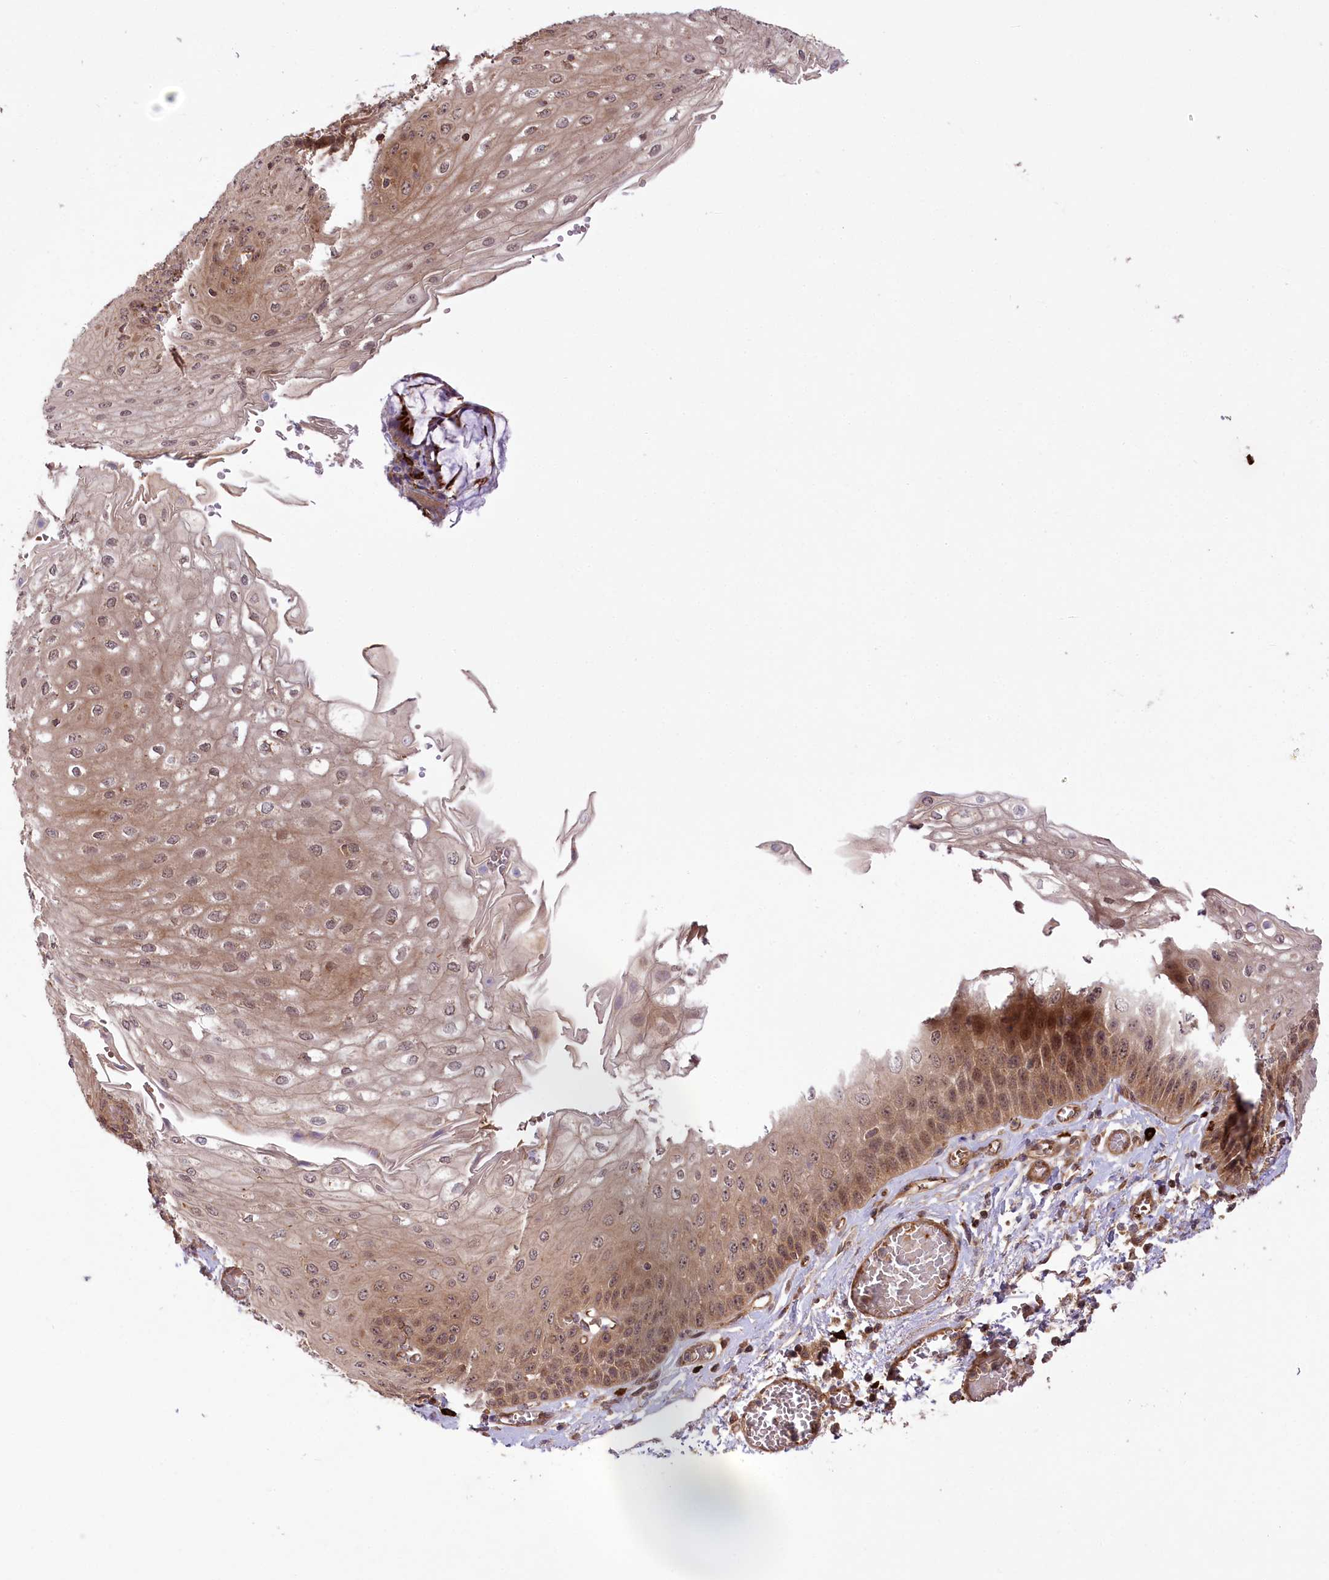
{"staining": {"intensity": "moderate", "quantity": ">75%", "location": "cytoplasmic/membranous,nuclear"}, "tissue": "esophagus", "cell_type": "Squamous epithelial cells", "image_type": "normal", "snomed": [{"axis": "morphology", "description": "Normal tissue, NOS"}, {"axis": "topography", "description": "Esophagus"}], "caption": "Immunohistochemistry (IHC) of unremarkable esophagus displays medium levels of moderate cytoplasmic/membranous,nuclear expression in approximately >75% of squamous epithelial cells.", "gene": "CARD19", "patient": {"sex": "male", "age": 81}}